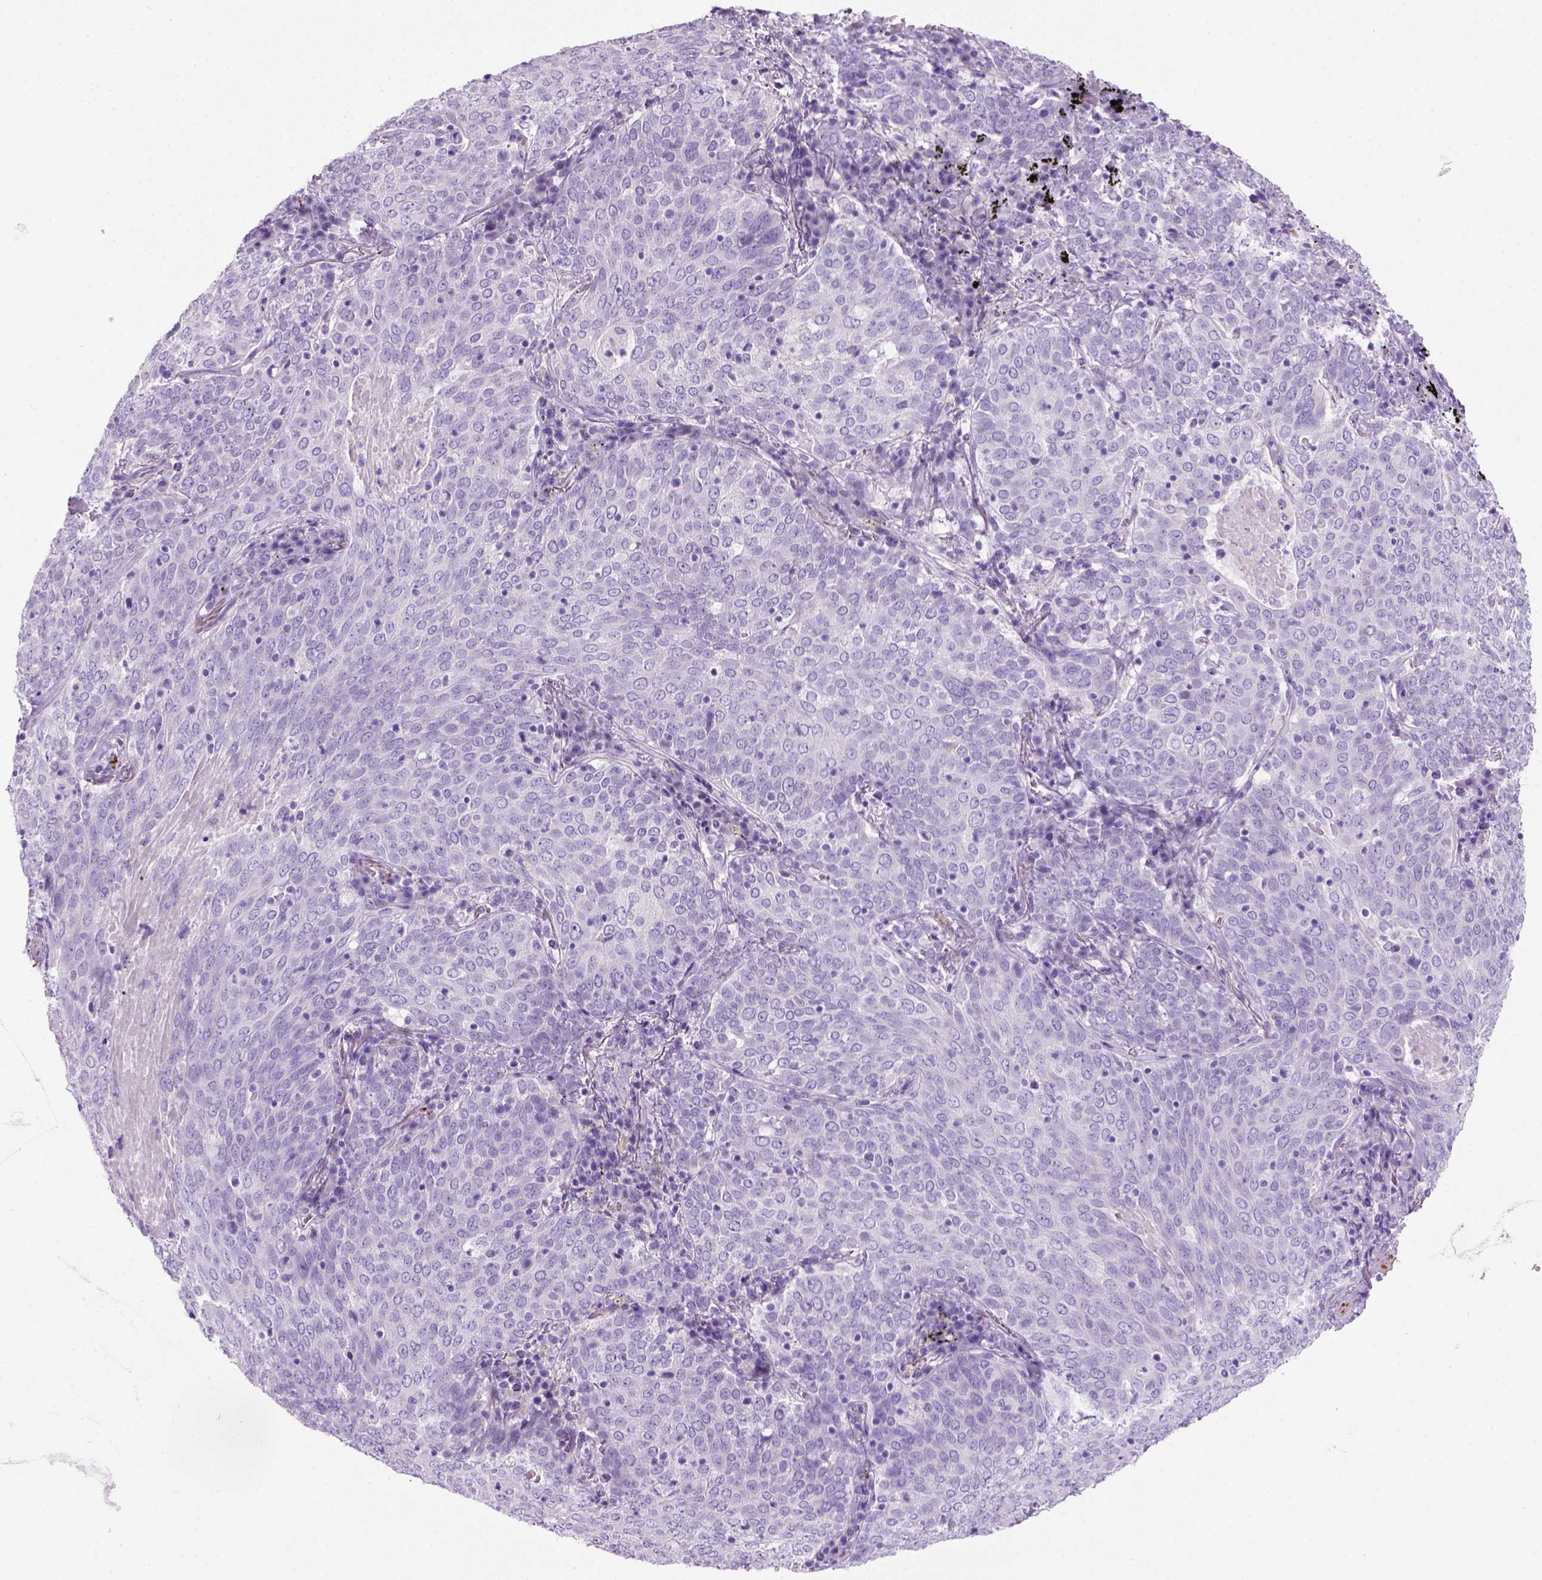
{"staining": {"intensity": "negative", "quantity": "none", "location": "none"}, "tissue": "lung cancer", "cell_type": "Tumor cells", "image_type": "cancer", "snomed": [{"axis": "morphology", "description": "Squamous cell carcinoma, NOS"}, {"axis": "topography", "description": "Lung"}], "caption": "The image displays no staining of tumor cells in lung cancer.", "gene": "ARHGEF33", "patient": {"sex": "male", "age": 82}}